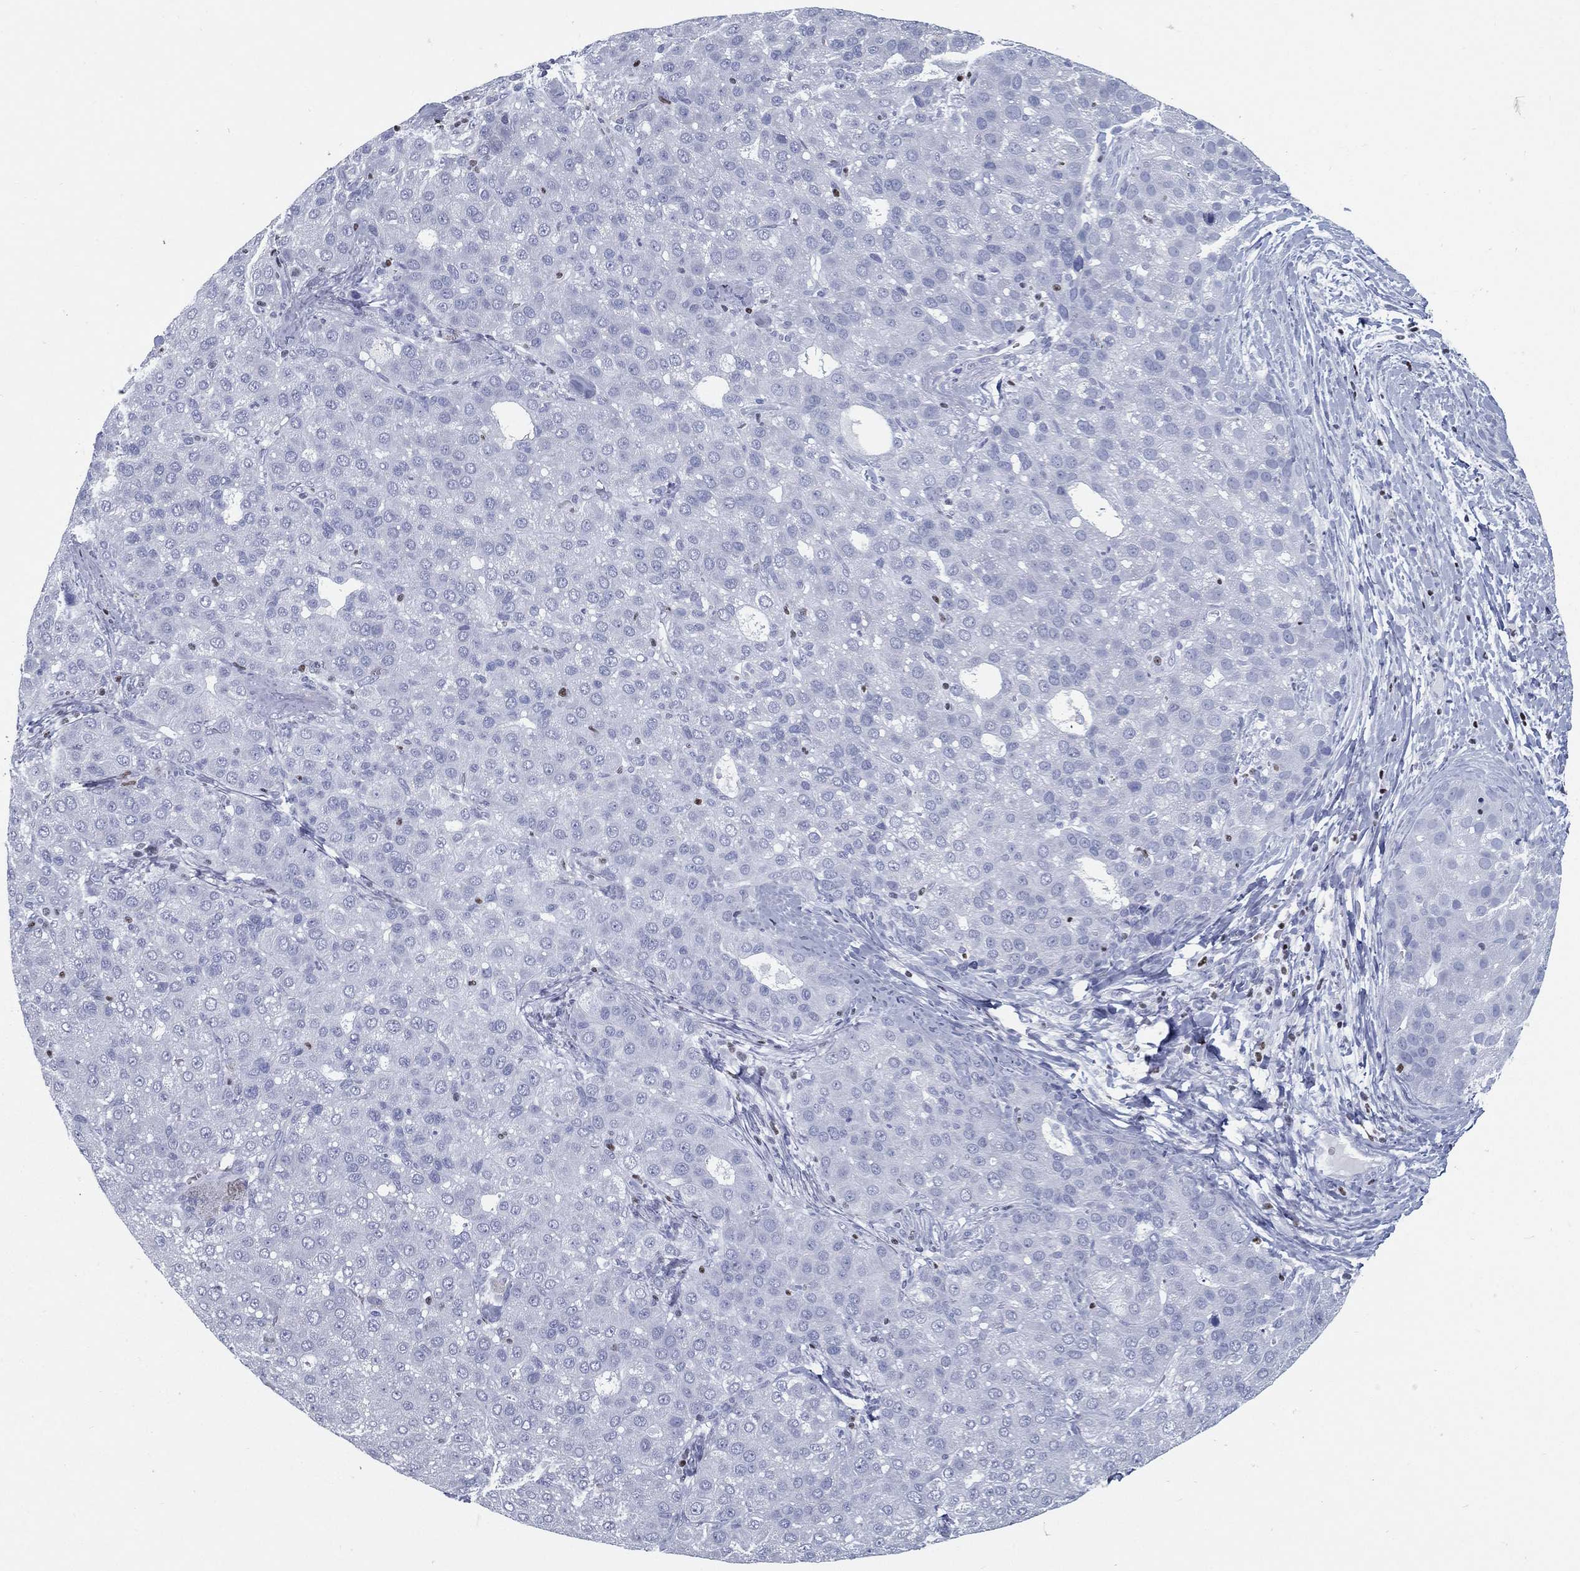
{"staining": {"intensity": "negative", "quantity": "none", "location": "none"}, "tissue": "liver cancer", "cell_type": "Tumor cells", "image_type": "cancer", "snomed": [{"axis": "morphology", "description": "Carcinoma, Hepatocellular, NOS"}, {"axis": "topography", "description": "Liver"}], "caption": "High power microscopy histopathology image of an immunohistochemistry micrograph of liver hepatocellular carcinoma, revealing no significant positivity in tumor cells.", "gene": "PYHIN1", "patient": {"sex": "male", "age": 65}}